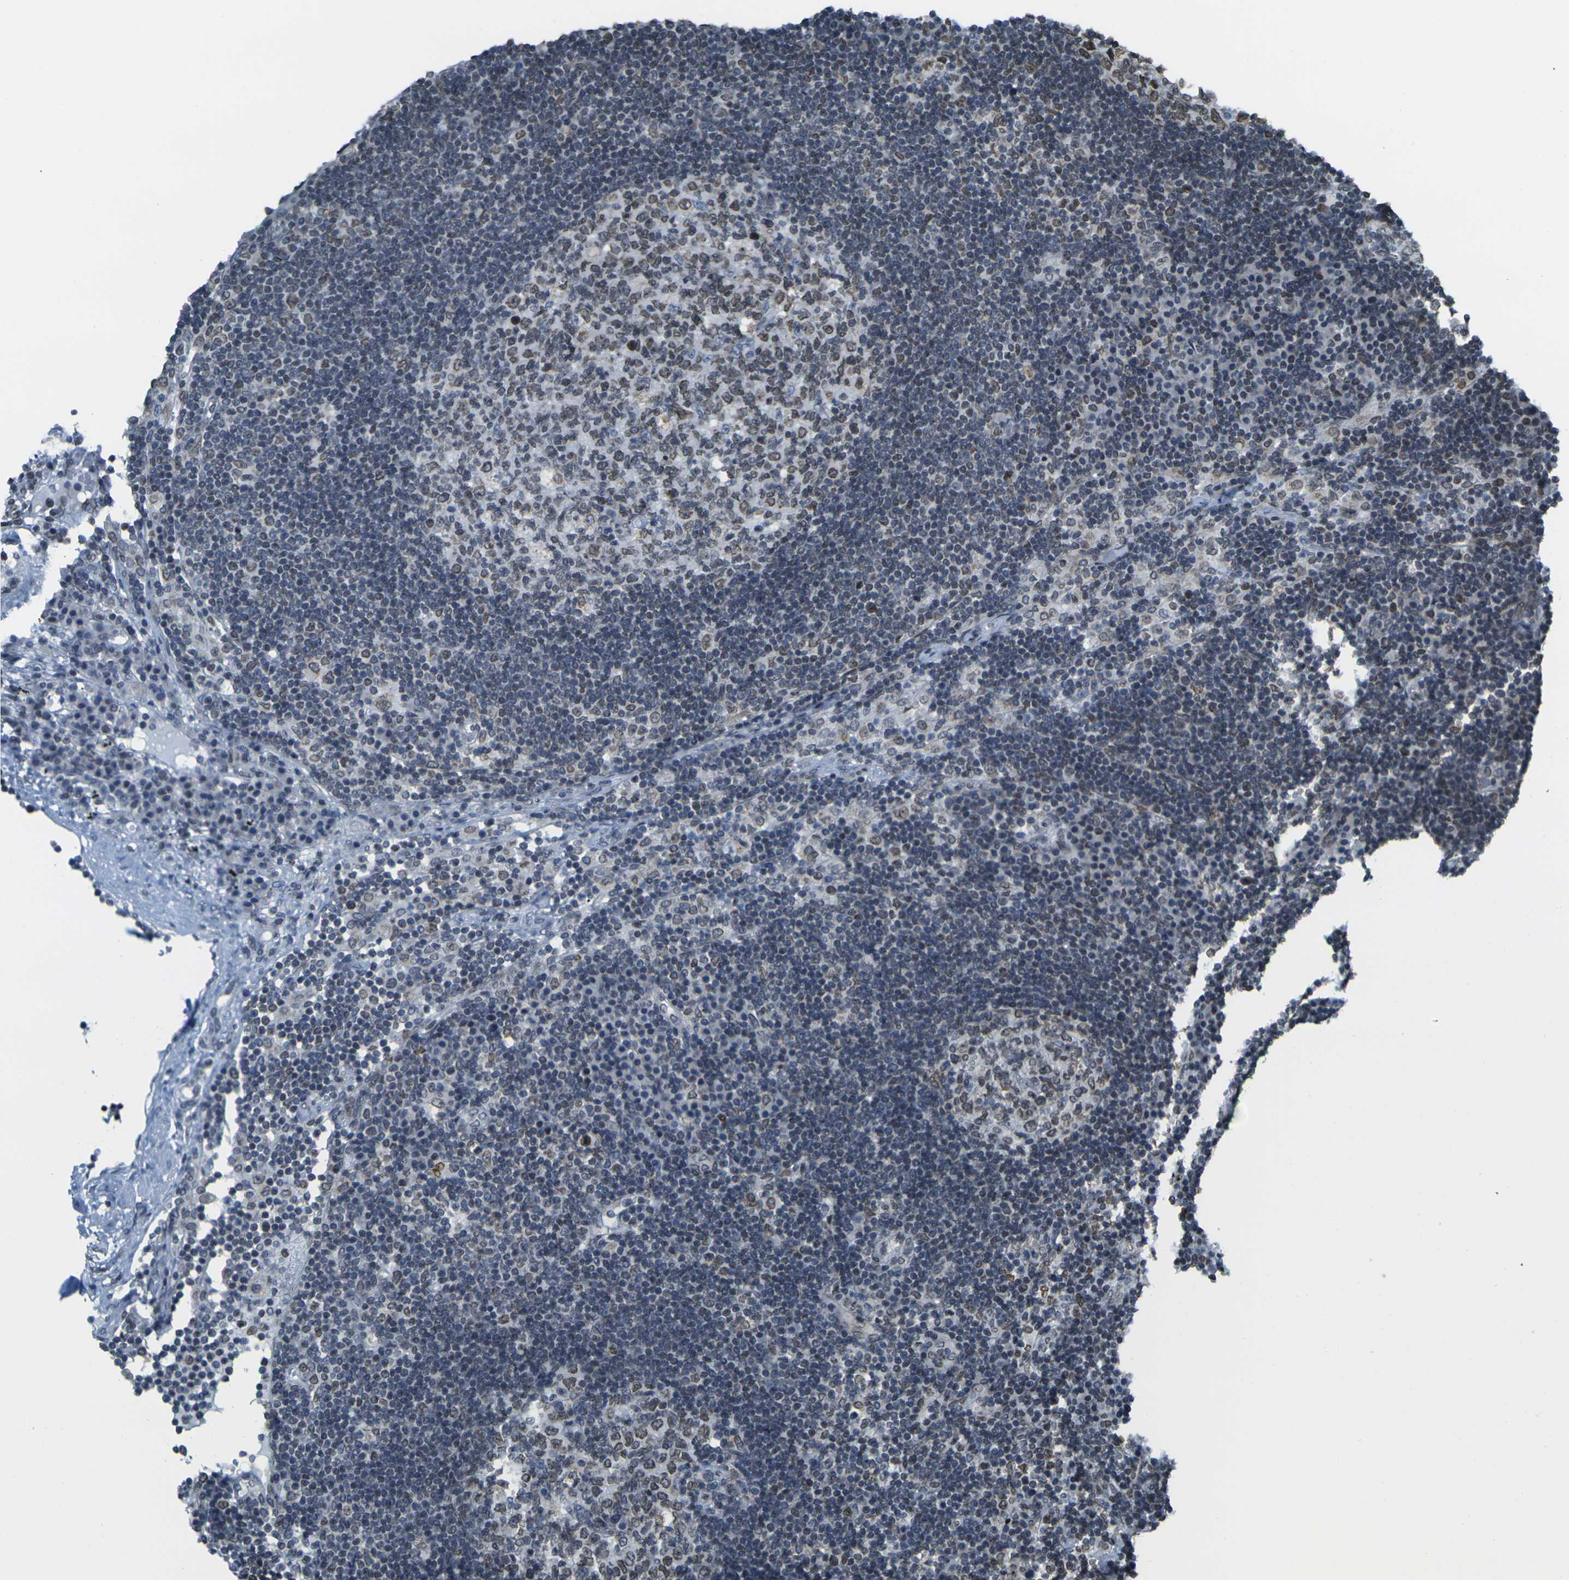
{"staining": {"intensity": "moderate", "quantity": "25%-75%", "location": "cytoplasmic/membranous,nuclear"}, "tissue": "lymph node", "cell_type": "Germinal center cells", "image_type": "normal", "snomed": [{"axis": "morphology", "description": "Normal tissue, NOS"}, {"axis": "morphology", "description": "Squamous cell carcinoma, metastatic, NOS"}, {"axis": "topography", "description": "Lymph node"}], "caption": "Unremarkable lymph node displays moderate cytoplasmic/membranous,nuclear expression in about 25%-75% of germinal center cells The staining is performed using DAB (3,3'-diaminobenzidine) brown chromogen to label protein expression. The nuclei are counter-stained blue using hematoxylin..", "gene": "BRDT", "patient": {"sex": "female", "age": 53}}